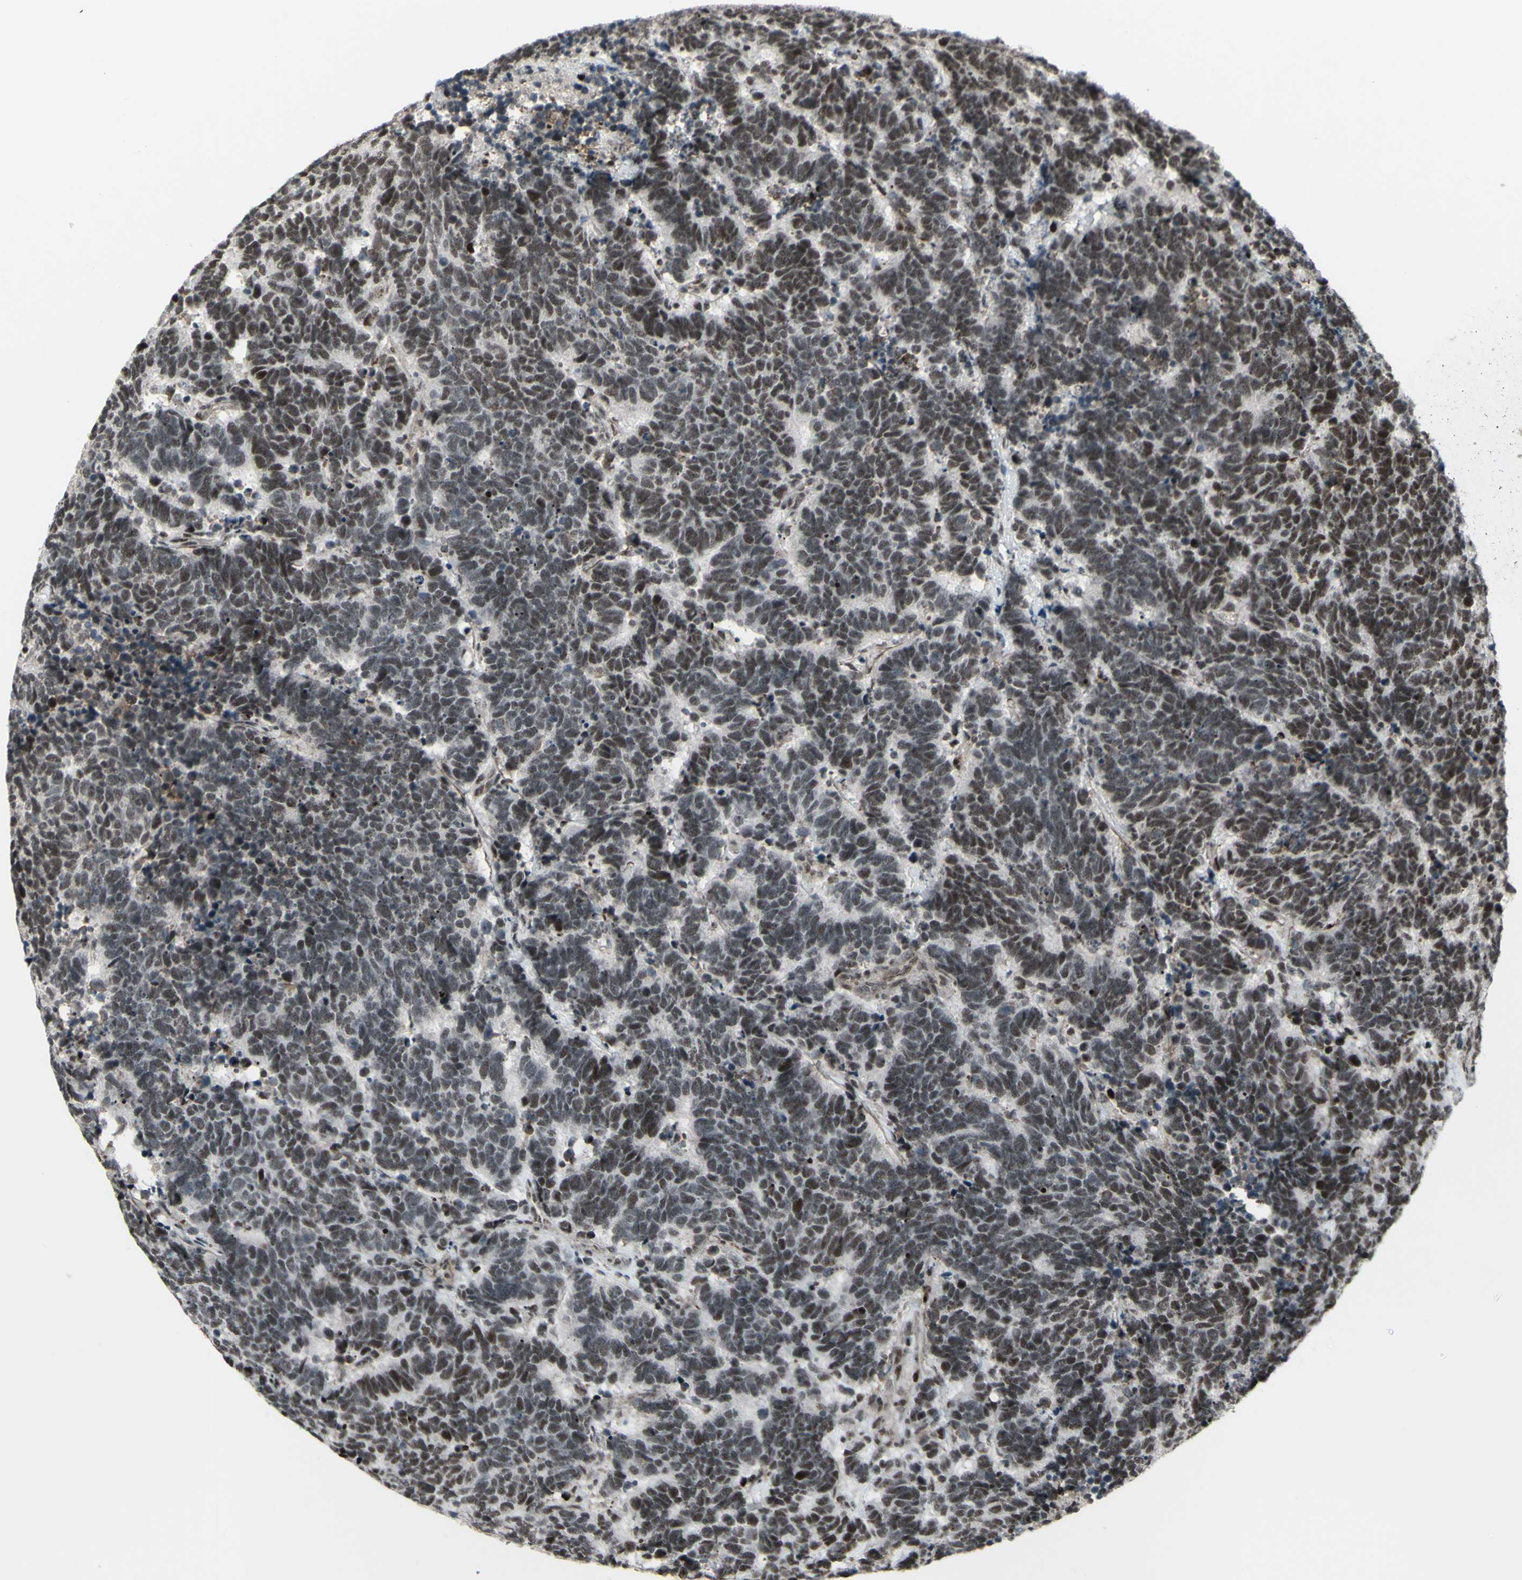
{"staining": {"intensity": "moderate", "quantity": "25%-75%", "location": "nuclear"}, "tissue": "carcinoid", "cell_type": "Tumor cells", "image_type": "cancer", "snomed": [{"axis": "morphology", "description": "Carcinoma, NOS"}, {"axis": "morphology", "description": "Carcinoid, malignant, NOS"}, {"axis": "topography", "description": "Urinary bladder"}], "caption": "The immunohistochemical stain shows moderate nuclear staining in tumor cells of carcinoid tissue.", "gene": "SUPT6H", "patient": {"sex": "male", "age": 57}}